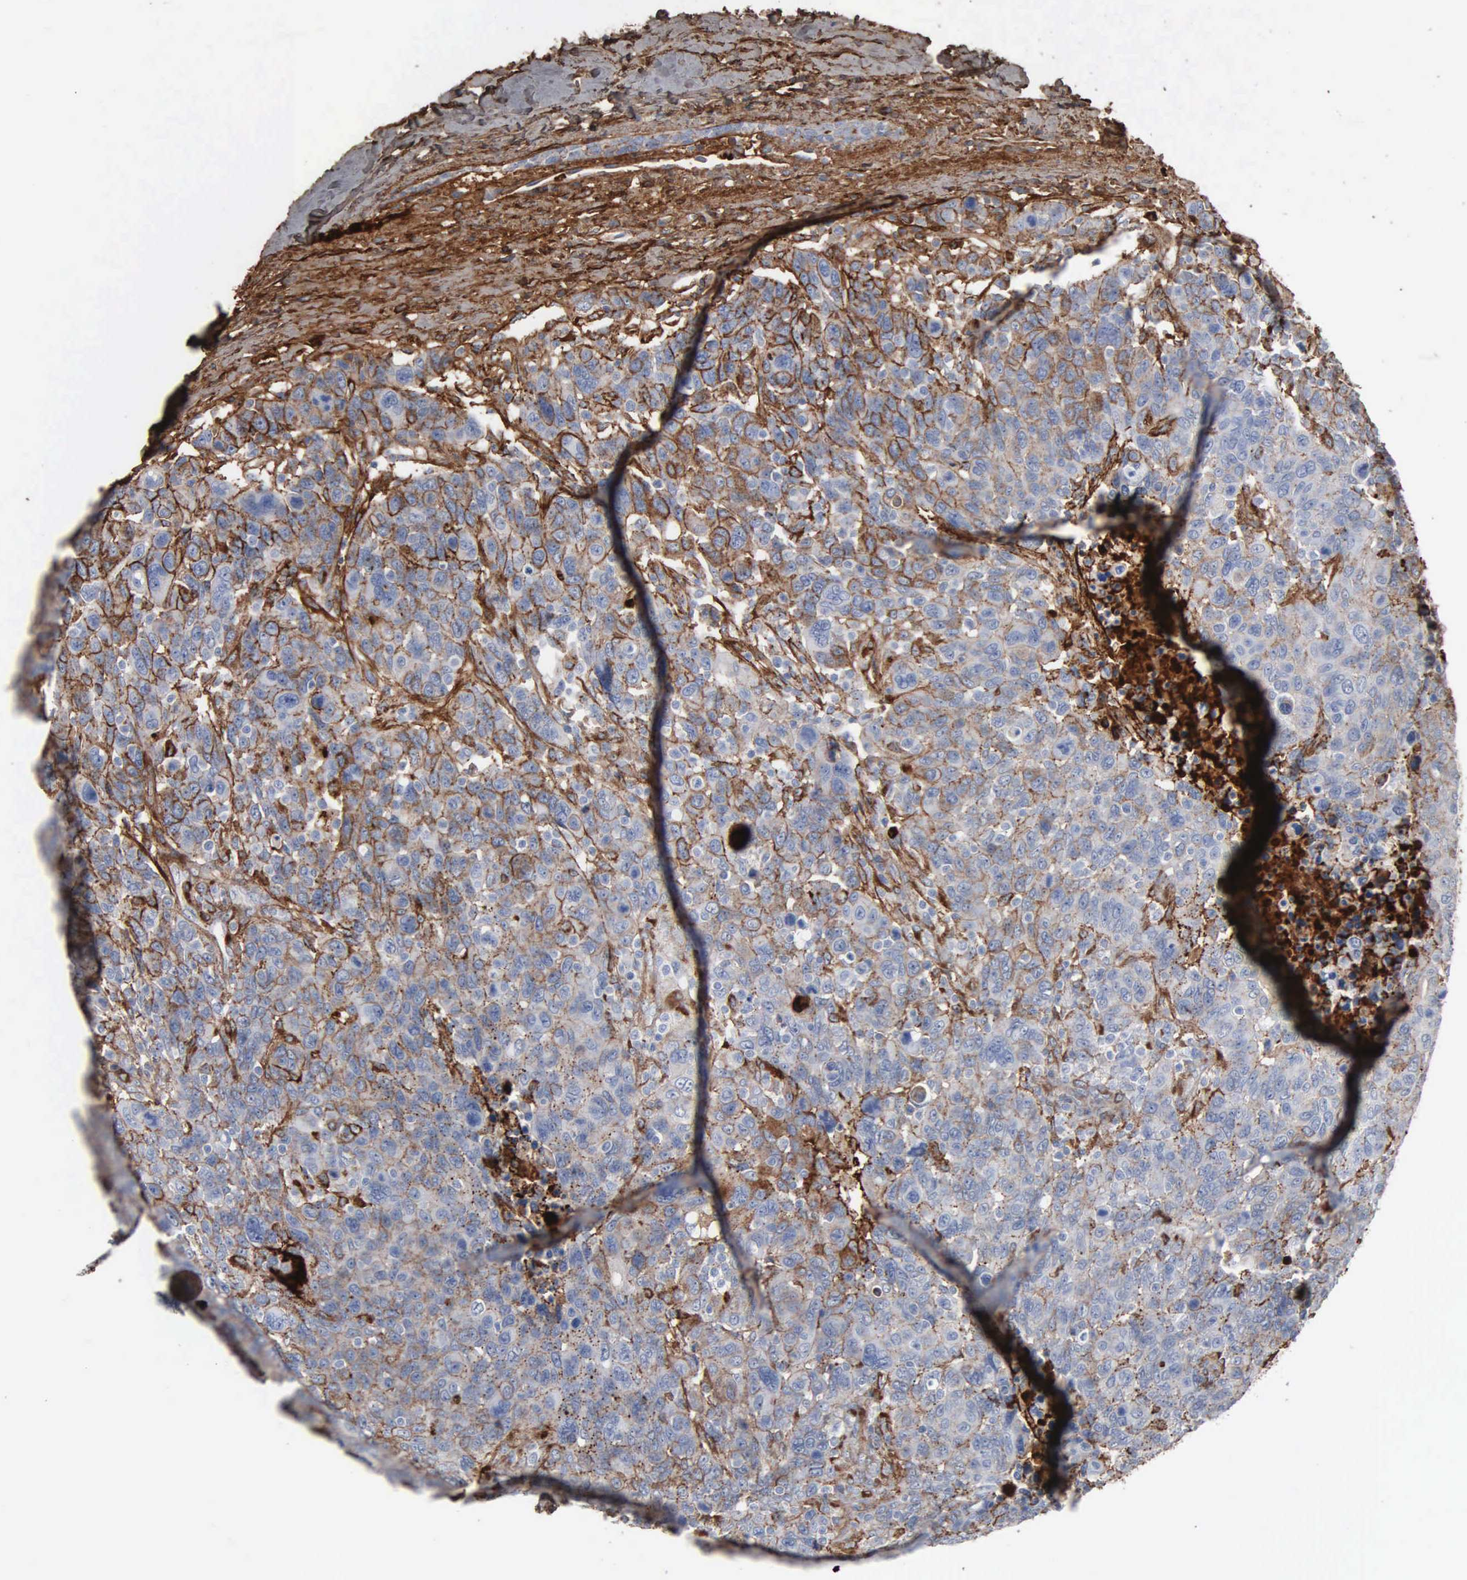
{"staining": {"intensity": "moderate", "quantity": "25%-75%", "location": "cytoplasmic/membranous"}, "tissue": "breast cancer", "cell_type": "Tumor cells", "image_type": "cancer", "snomed": [{"axis": "morphology", "description": "Duct carcinoma"}, {"axis": "topography", "description": "Breast"}], "caption": "This is an image of IHC staining of breast infiltrating ductal carcinoma, which shows moderate expression in the cytoplasmic/membranous of tumor cells.", "gene": "FN1", "patient": {"sex": "female", "age": 37}}